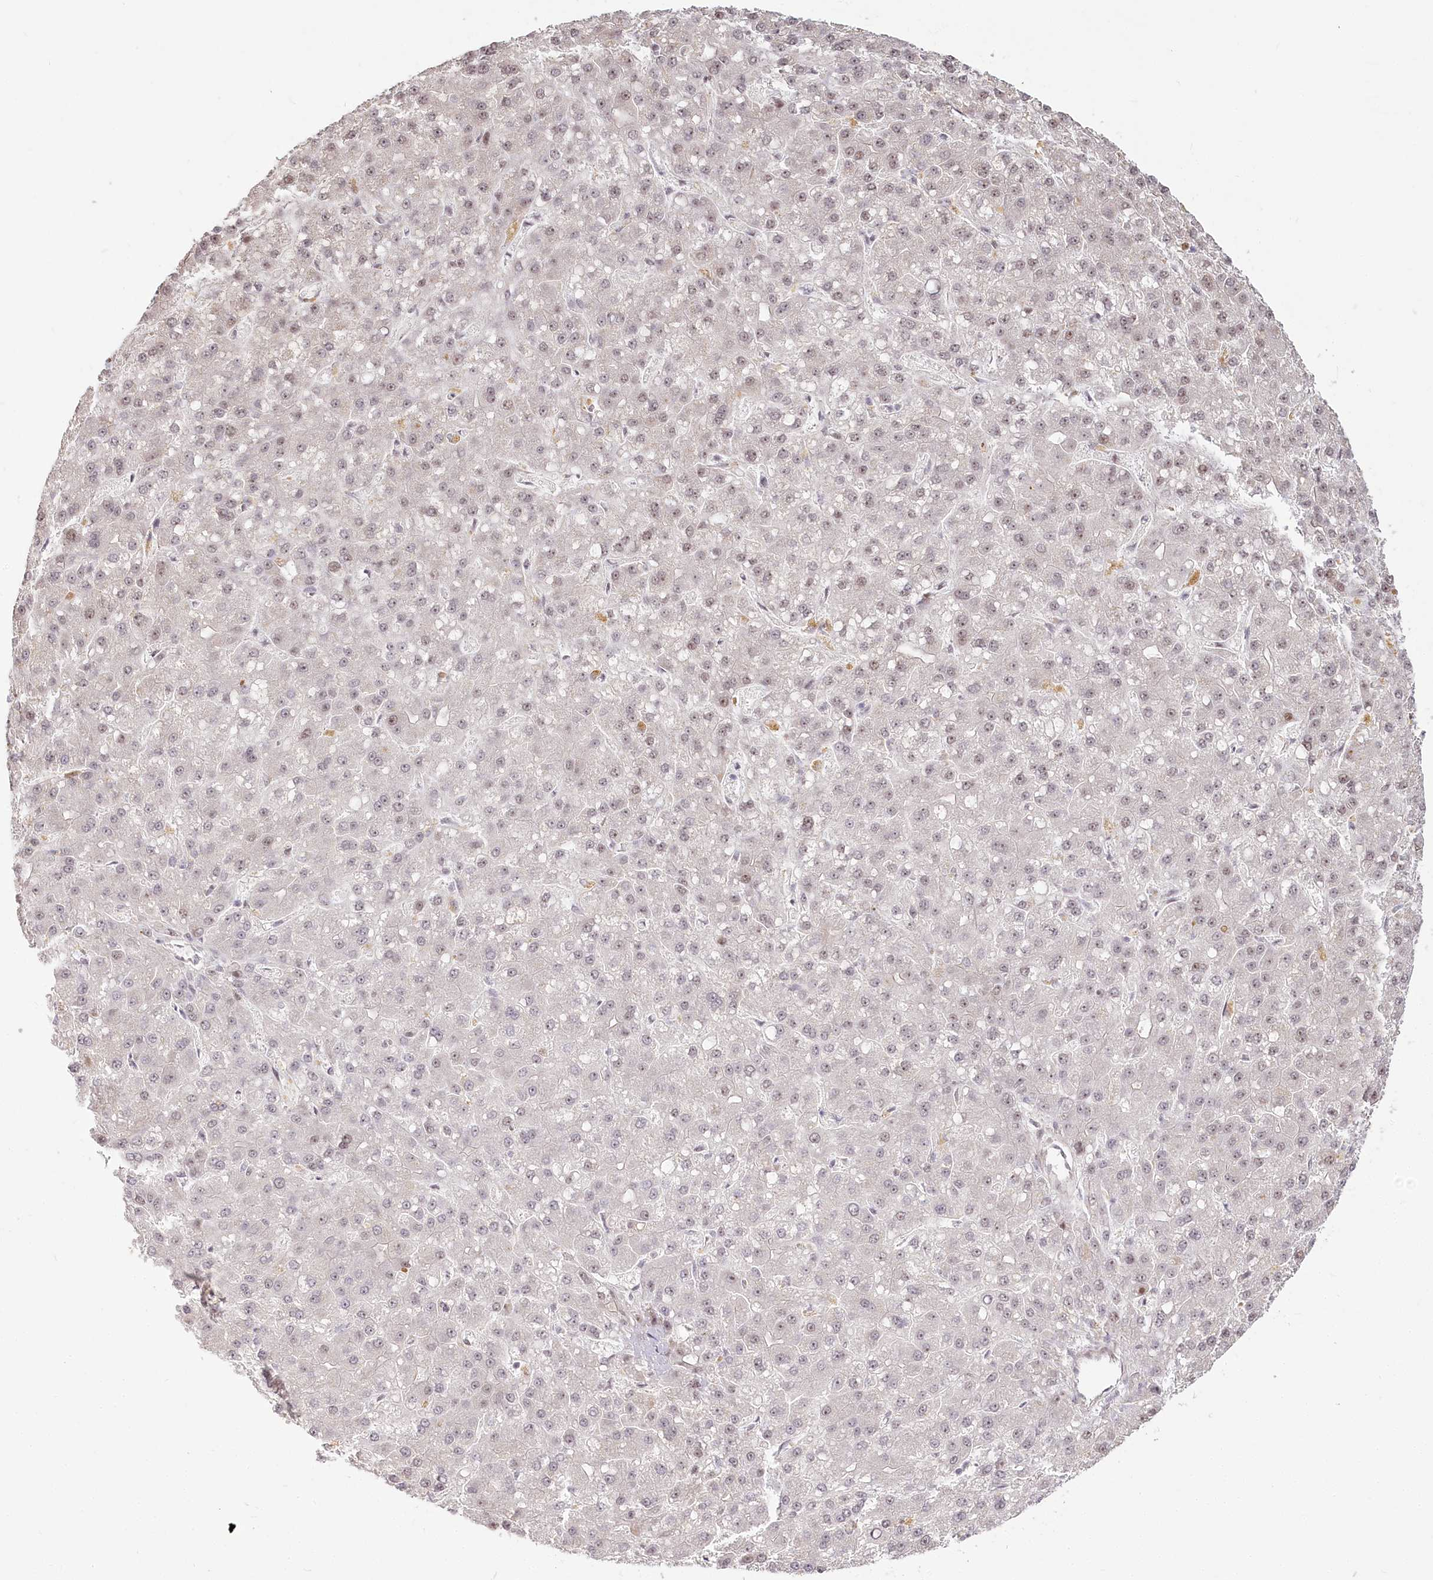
{"staining": {"intensity": "weak", "quantity": "25%-75%", "location": "nuclear"}, "tissue": "liver cancer", "cell_type": "Tumor cells", "image_type": "cancer", "snomed": [{"axis": "morphology", "description": "Carcinoma, Hepatocellular, NOS"}, {"axis": "topography", "description": "Liver"}], "caption": "An immunohistochemistry (IHC) image of neoplastic tissue is shown. Protein staining in brown labels weak nuclear positivity in hepatocellular carcinoma (liver) within tumor cells.", "gene": "EXOSC7", "patient": {"sex": "male", "age": 67}}